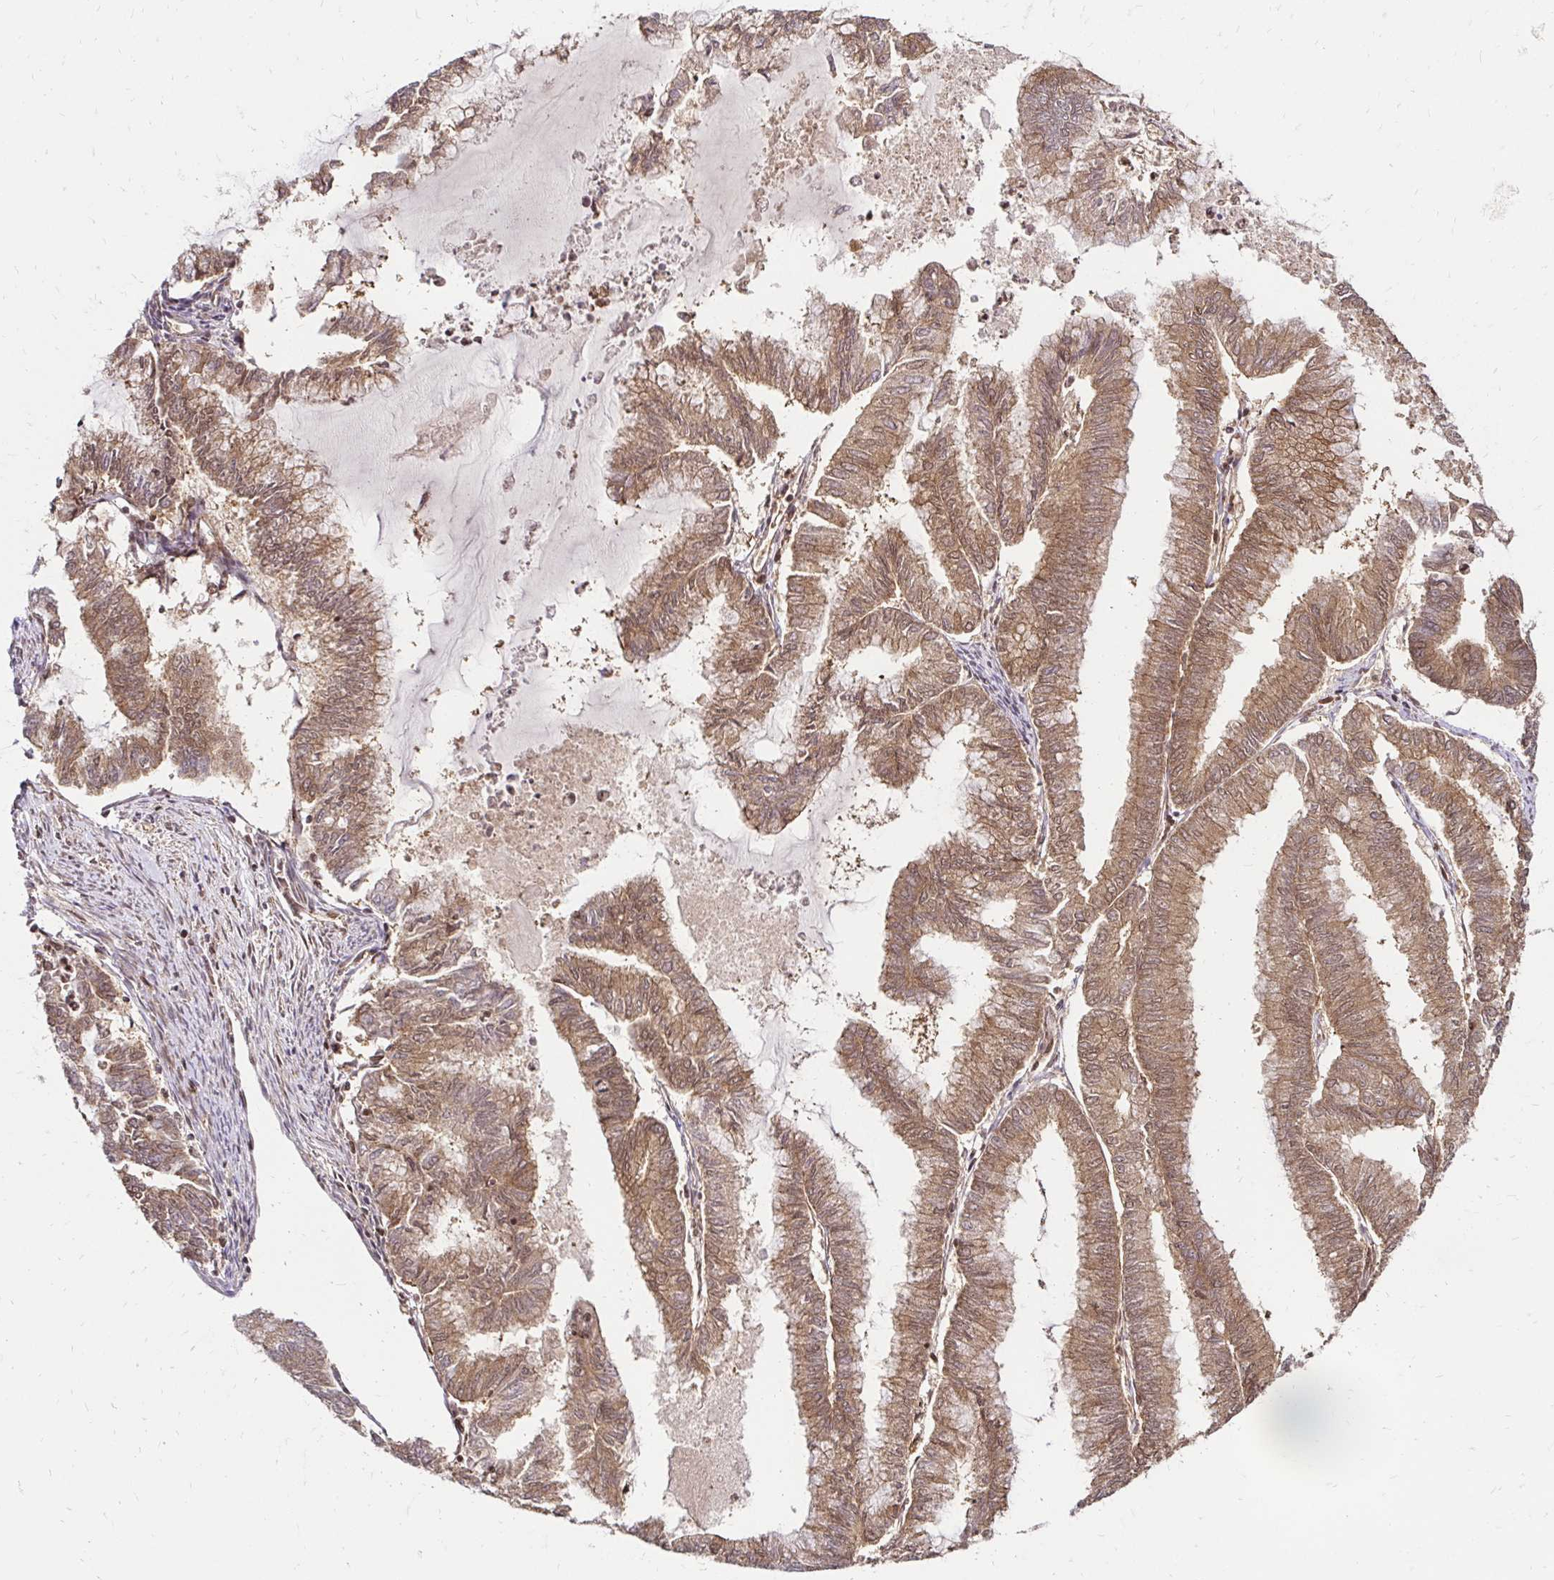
{"staining": {"intensity": "moderate", "quantity": ">75%", "location": "cytoplasmic/membranous,nuclear"}, "tissue": "endometrial cancer", "cell_type": "Tumor cells", "image_type": "cancer", "snomed": [{"axis": "morphology", "description": "Adenocarcinoma, NOS"}, {"axis": "topography", "description": "Endometrium"}], "caption": "Immunohistochemical staining of human adenocarcinoma (endometrial) reveals moderate cytoplasmic/membranous and nuclear protein staining in about >75% of tumor cells. Nuclei are stained in blue.", "gene": "GLYR1", "patient": {"sex": "female", "age": 79}}